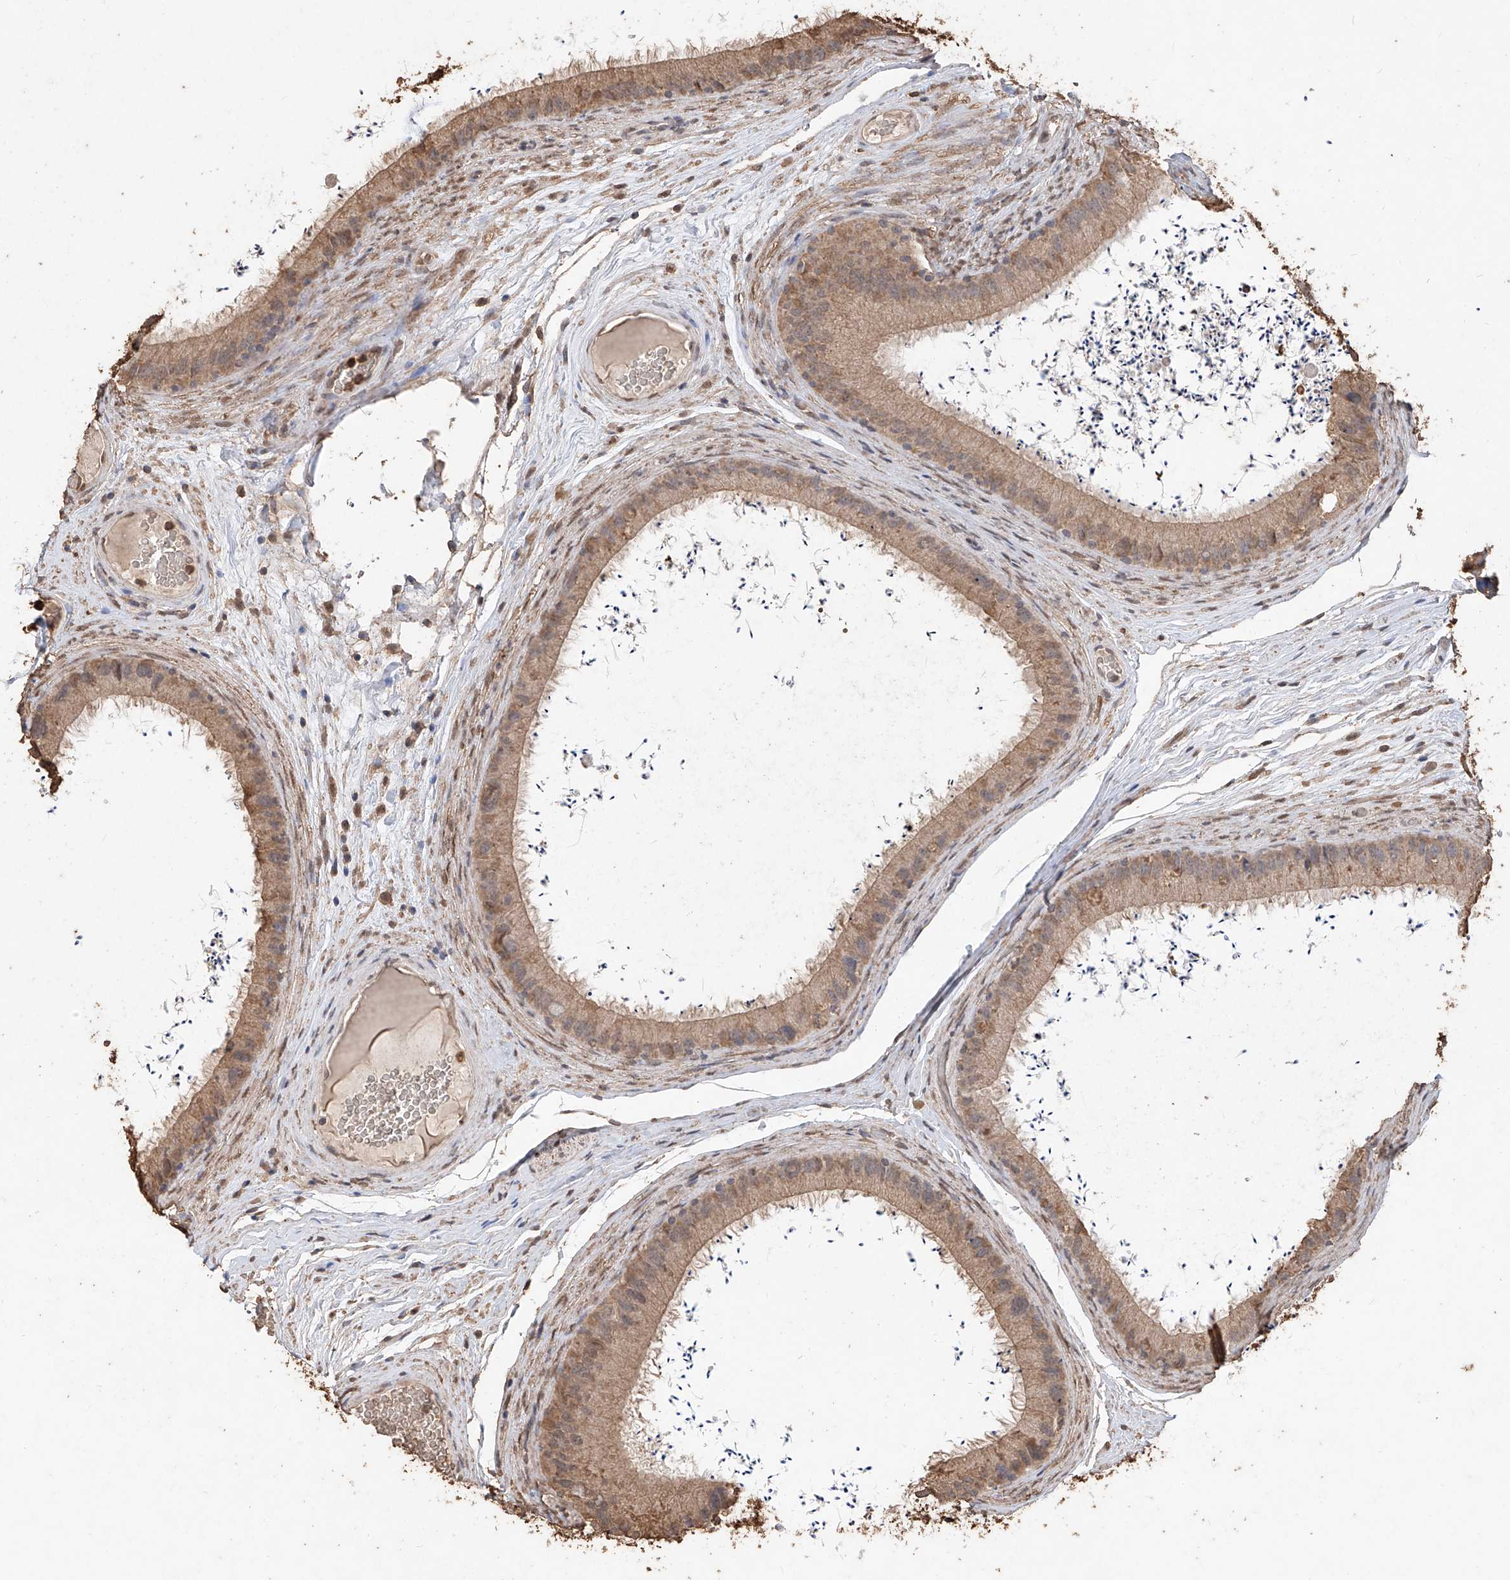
{"staining": {"intensity": "moderate", "quantity": "25%-75%", "location": "cytoplasmic/membranous,nuclear"}, "tissue": "epididymis", "cell_type": "Glandular cells", "image_type": "normal", "snomed": [{"axis": "morphology", "description": "Normal tissue, NOS"}, {"axis": "topography", "description": "Epididymis, spermatic cord, NOS"}], "caption": "Glandular cells display moderate cytoplasmic/membranous,nuclear staining in approximately 25%-75% of cells in normal epididymis. (DAB (3,3'-diaminobenzidine) = brown stain, brightfield microscopy at high magnification).", "gene": "ELOVL1", "patient": {"sex": "male", "age": 50}}